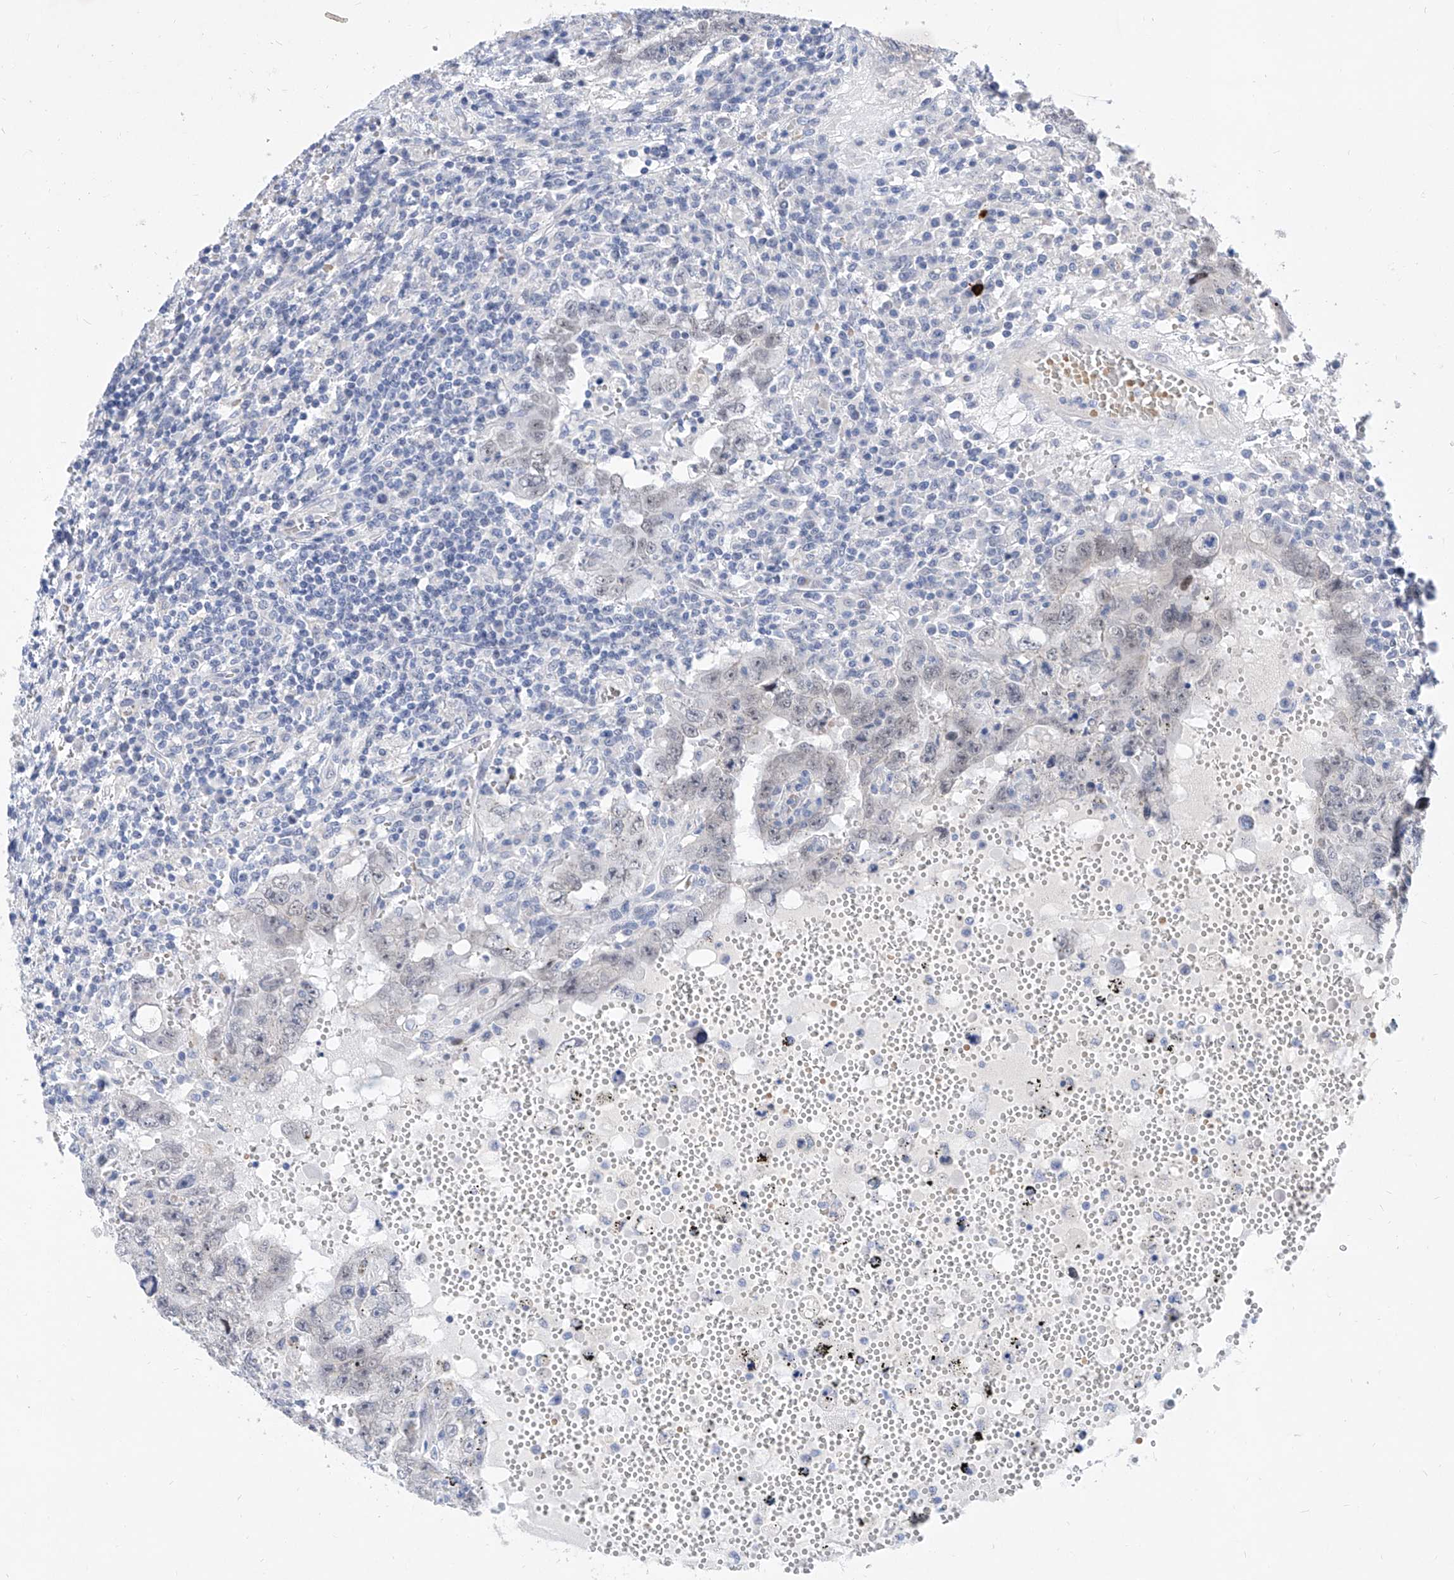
{"staining": {"intensity": "weak", "quantity": "<25%", "location": "nuclear"}, "tissue": "testis cancer", "cell_type": "Tumor cells", "image_type": "cancer", "snomed": [{"axis": "morphology", "description": "Carcinoma, Embryonal, NOS"}, {"axis": "topography", "description": "Testis"}], "caption": "IHC of human testis cancer exhibits no positivity in tumor cells. Nuclei are stained in blue.", "gene": "BPTF", "patient": {"sex": "male", "age": 26}}